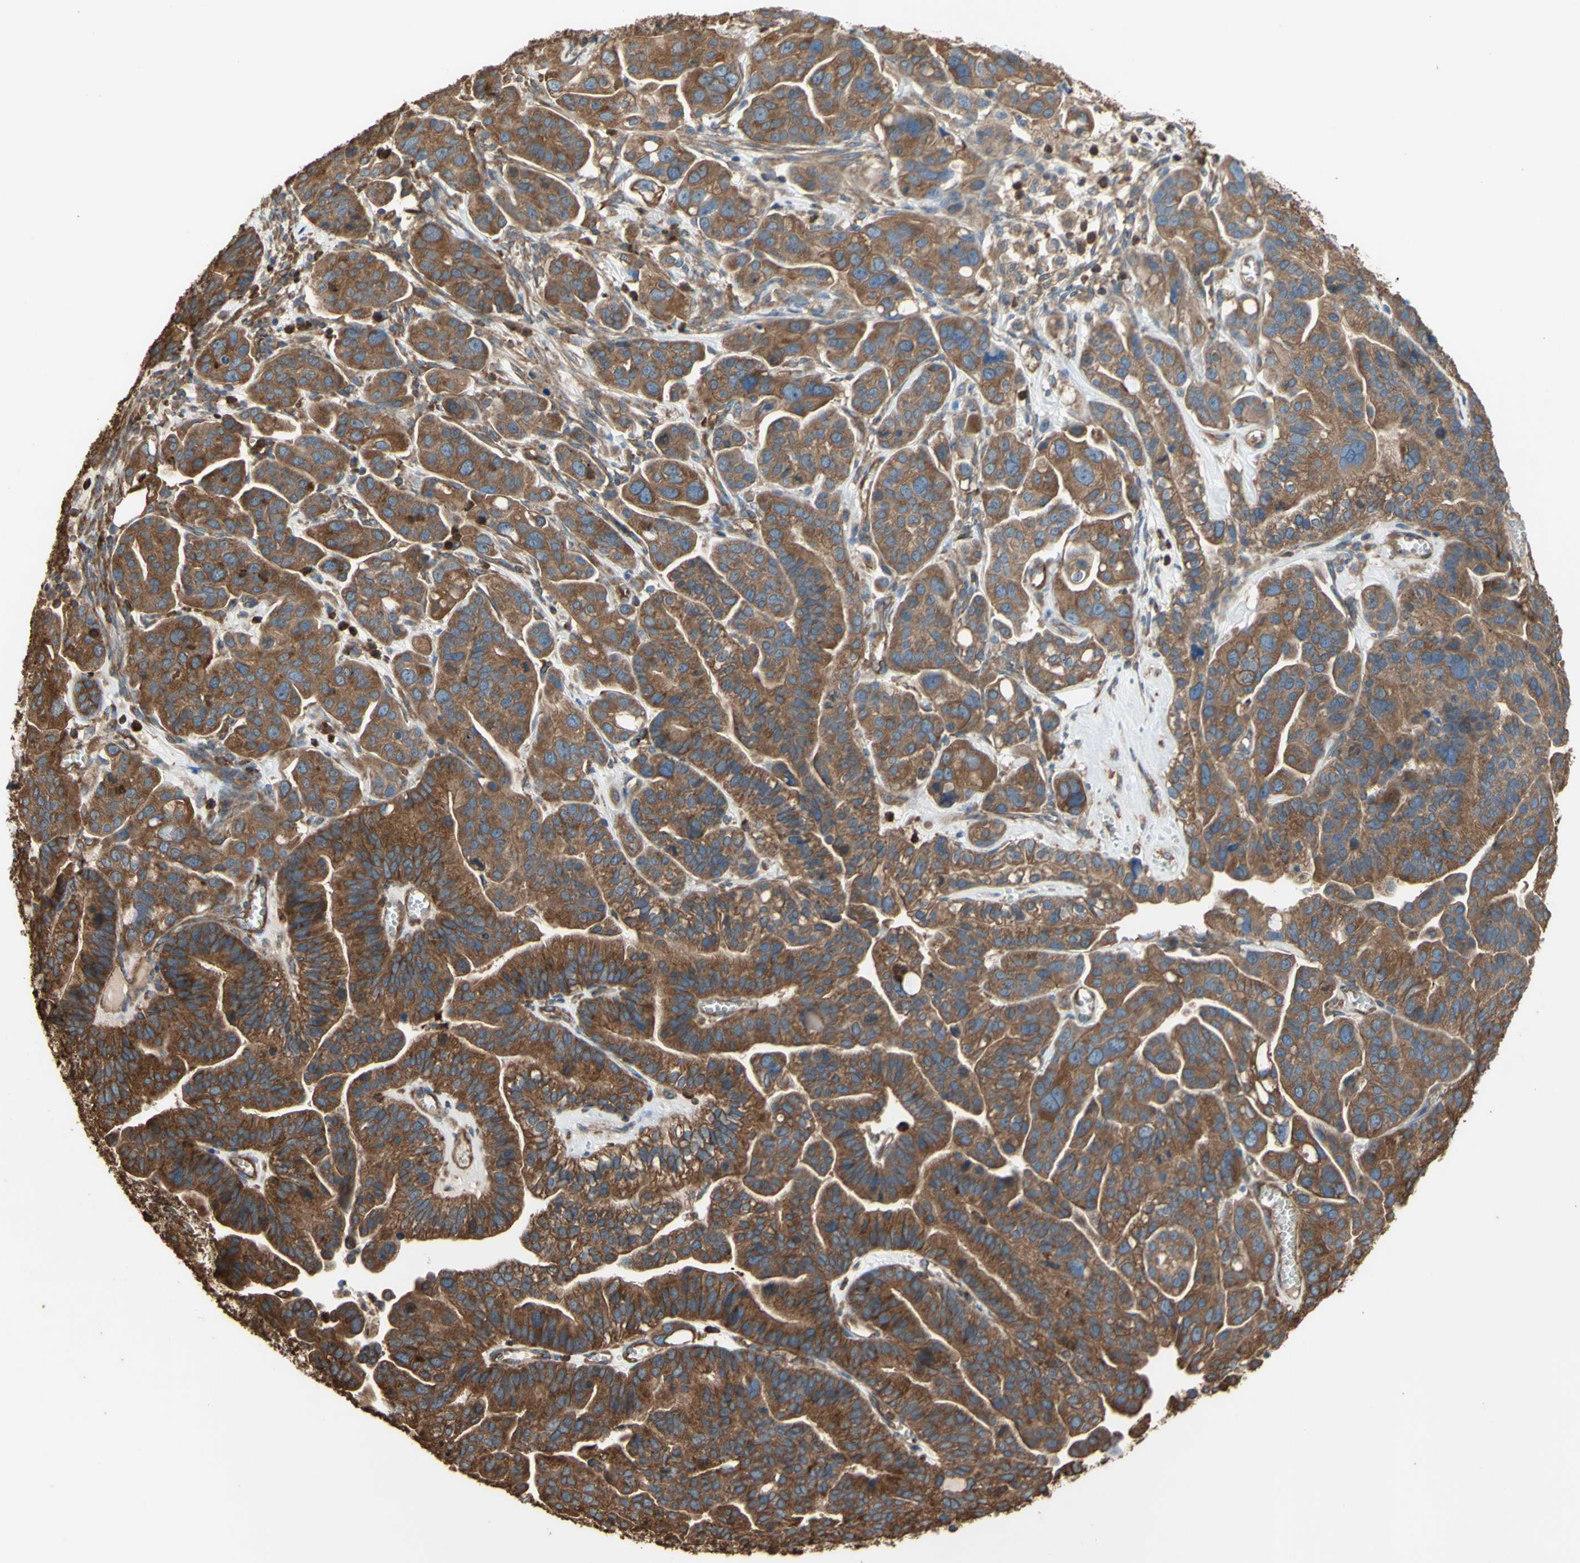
{"staining": {"intensity": "strong", "quantity": ">75%", "location": "cytoplasmic/membranous"}, "tissue": "ovarian cancer", "cell_type": "Tumor cells", "image_type": "cancer", "snomed": [{"axis": "morphology", "description": "Cystadenocarcinoma, serous, NOS"}, {"axis": "topography", "description": "Ovary"}], "caption": "Strong cytoplasmic/membranous positivity is present in approximately >75% of tumor cells in ovarian cancer. Using DAB (brown) and hematoxylin (blue) stains, captured at high magnification using brightfield microscopy.", "gene": "CTTN", "patient": {"sex": "female", "age": 56}}